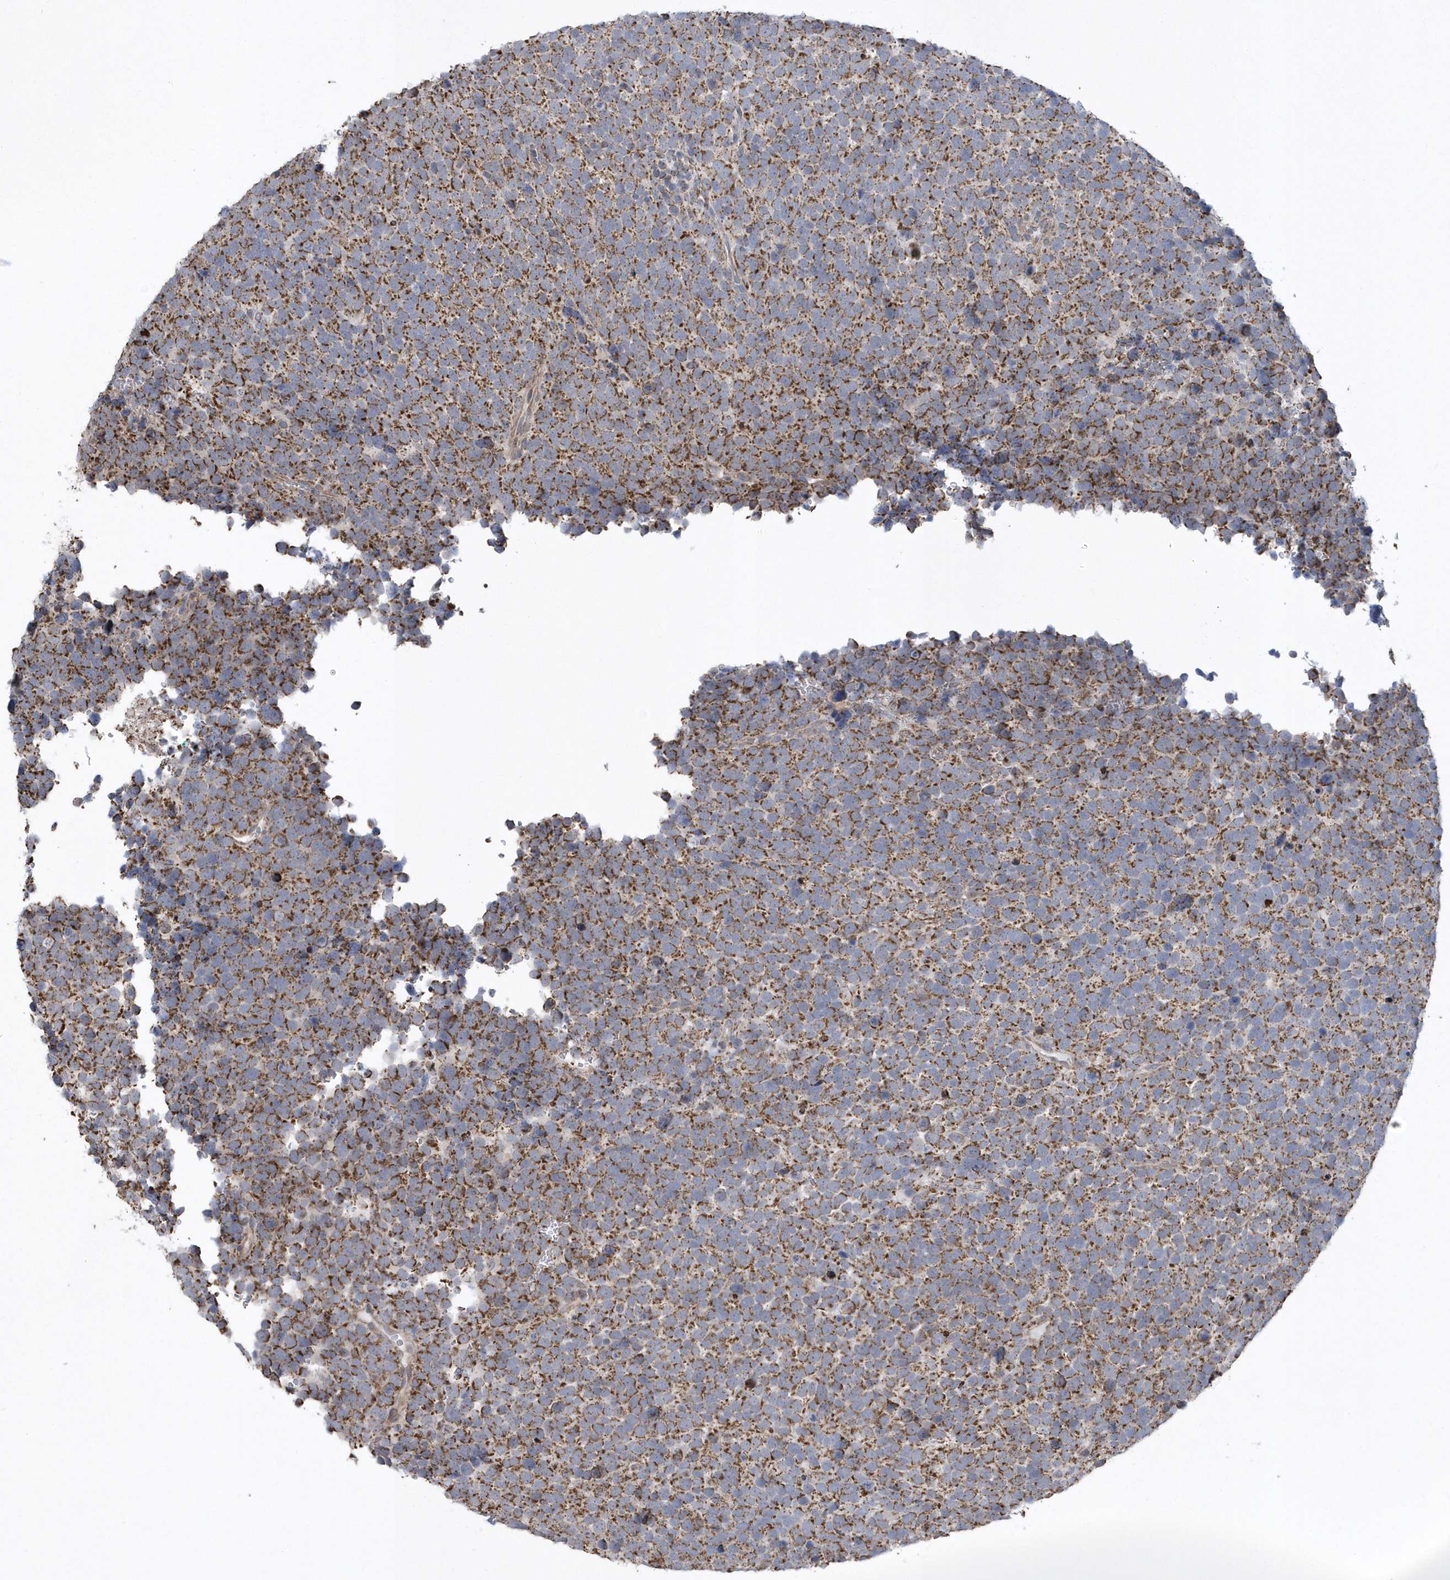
{"staining": {"intensity": "moderate", "quantity": ">75%", "location": "cytoplasmic/membranous"}, "tissue": "urothelial cancer", "cell_type": "Tumor cells", "image_type": "cancer", "snomed": [{"axis": "morphology", "description": "Urothelial carcinoma, High grade"}, {"axis": "topography", "description": "Urinary bladder"}], "caption": "Protein staining displays moderate cytoplasmic/membranous expression in about >75% of tumor cells in urothelial cancer.", "gene": "SLX9", "patient": {"sex": "female", "age": 82}}